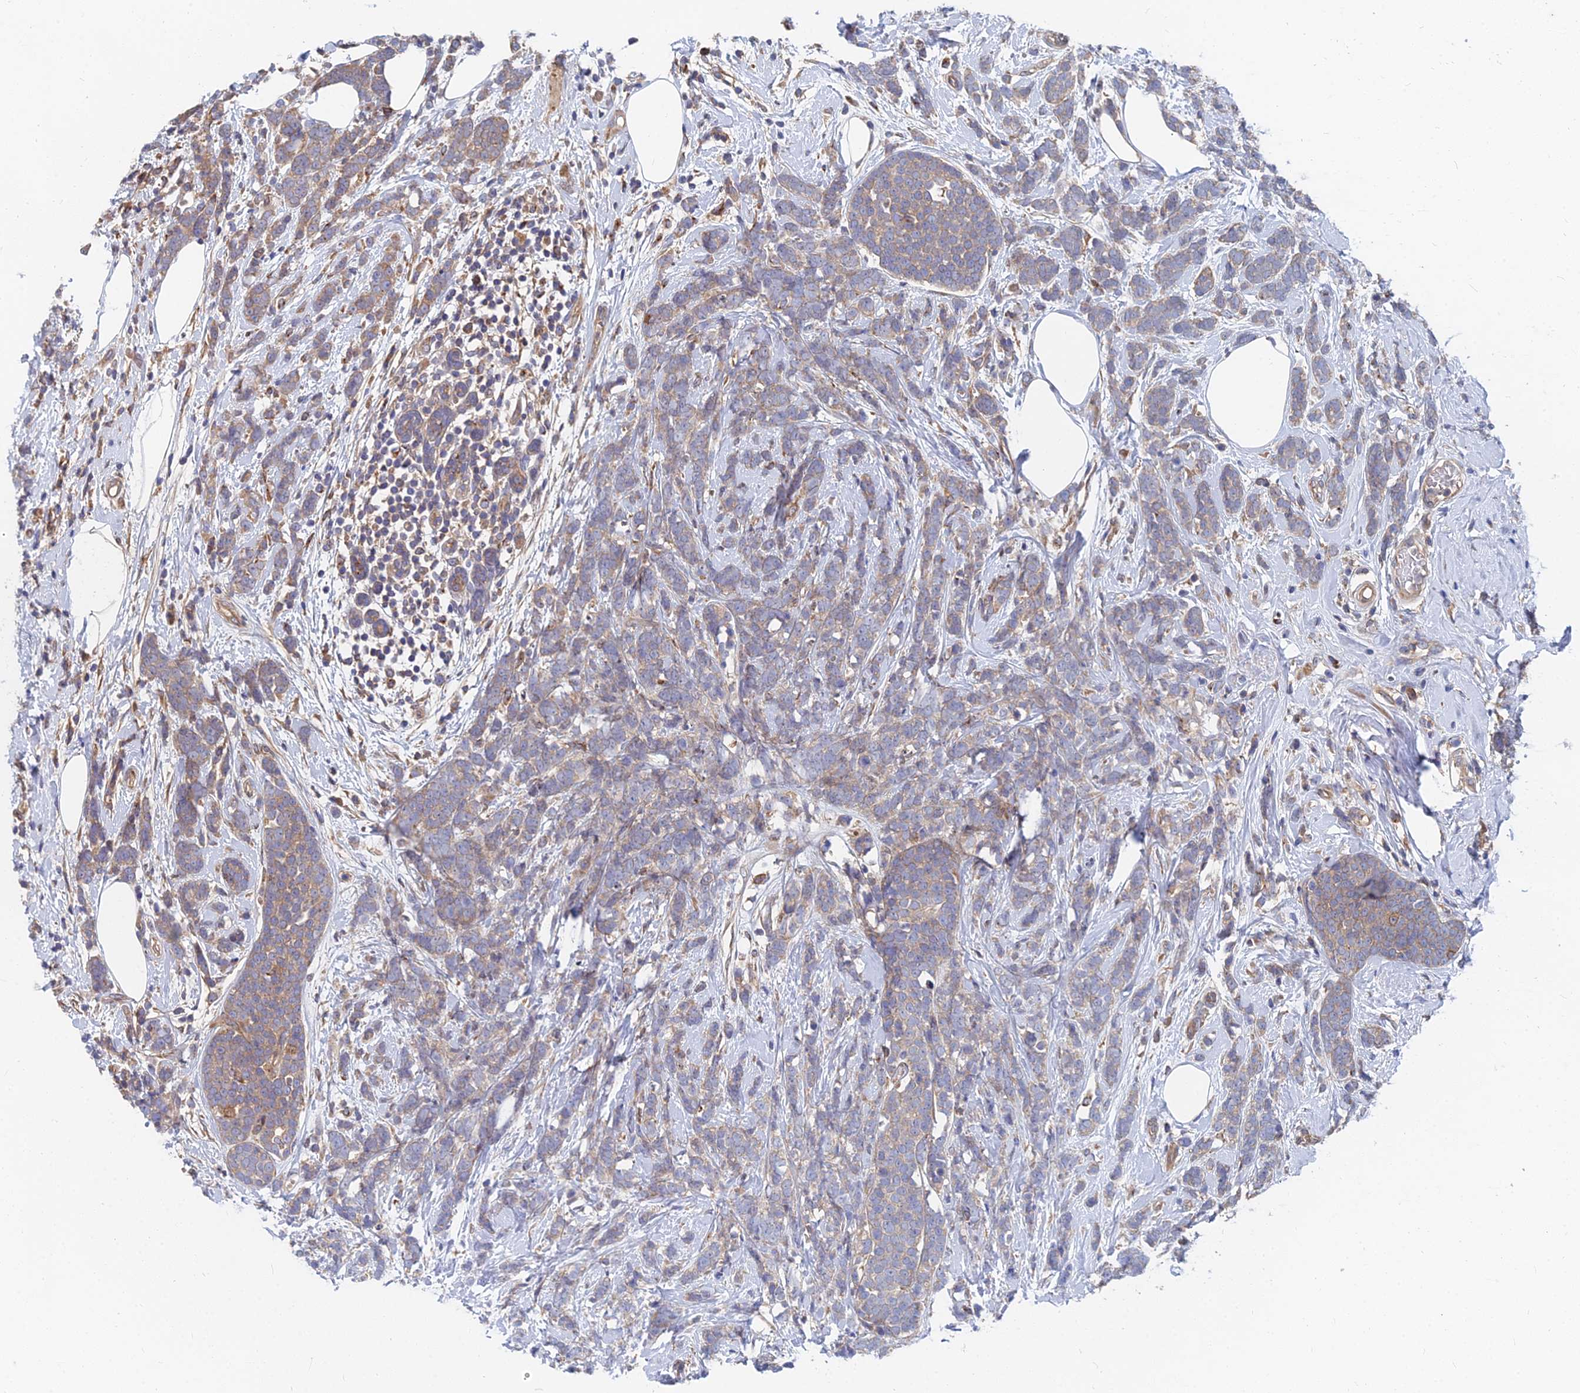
{"staining": {"intensity": "weak", "quantity": ">75%", "location": "cytoplasmic/membranous"}, "tissue": "breast cancer", "cell_type": "Tumor cells", "image_type": "cancer", "snomed": [{"axis": "morphology", "description": "Duct carcinoma"}, {"axis": "topography", "description": "Breast"}], "caption": "A low amount of weak cytoplasmic/membranous positivity is seen in approximately >75% of tumor cells in breast invasive ductal carcinoma tissue.", "gene": "CCZ1", "patient": {"sex": "female", "age": 75}}